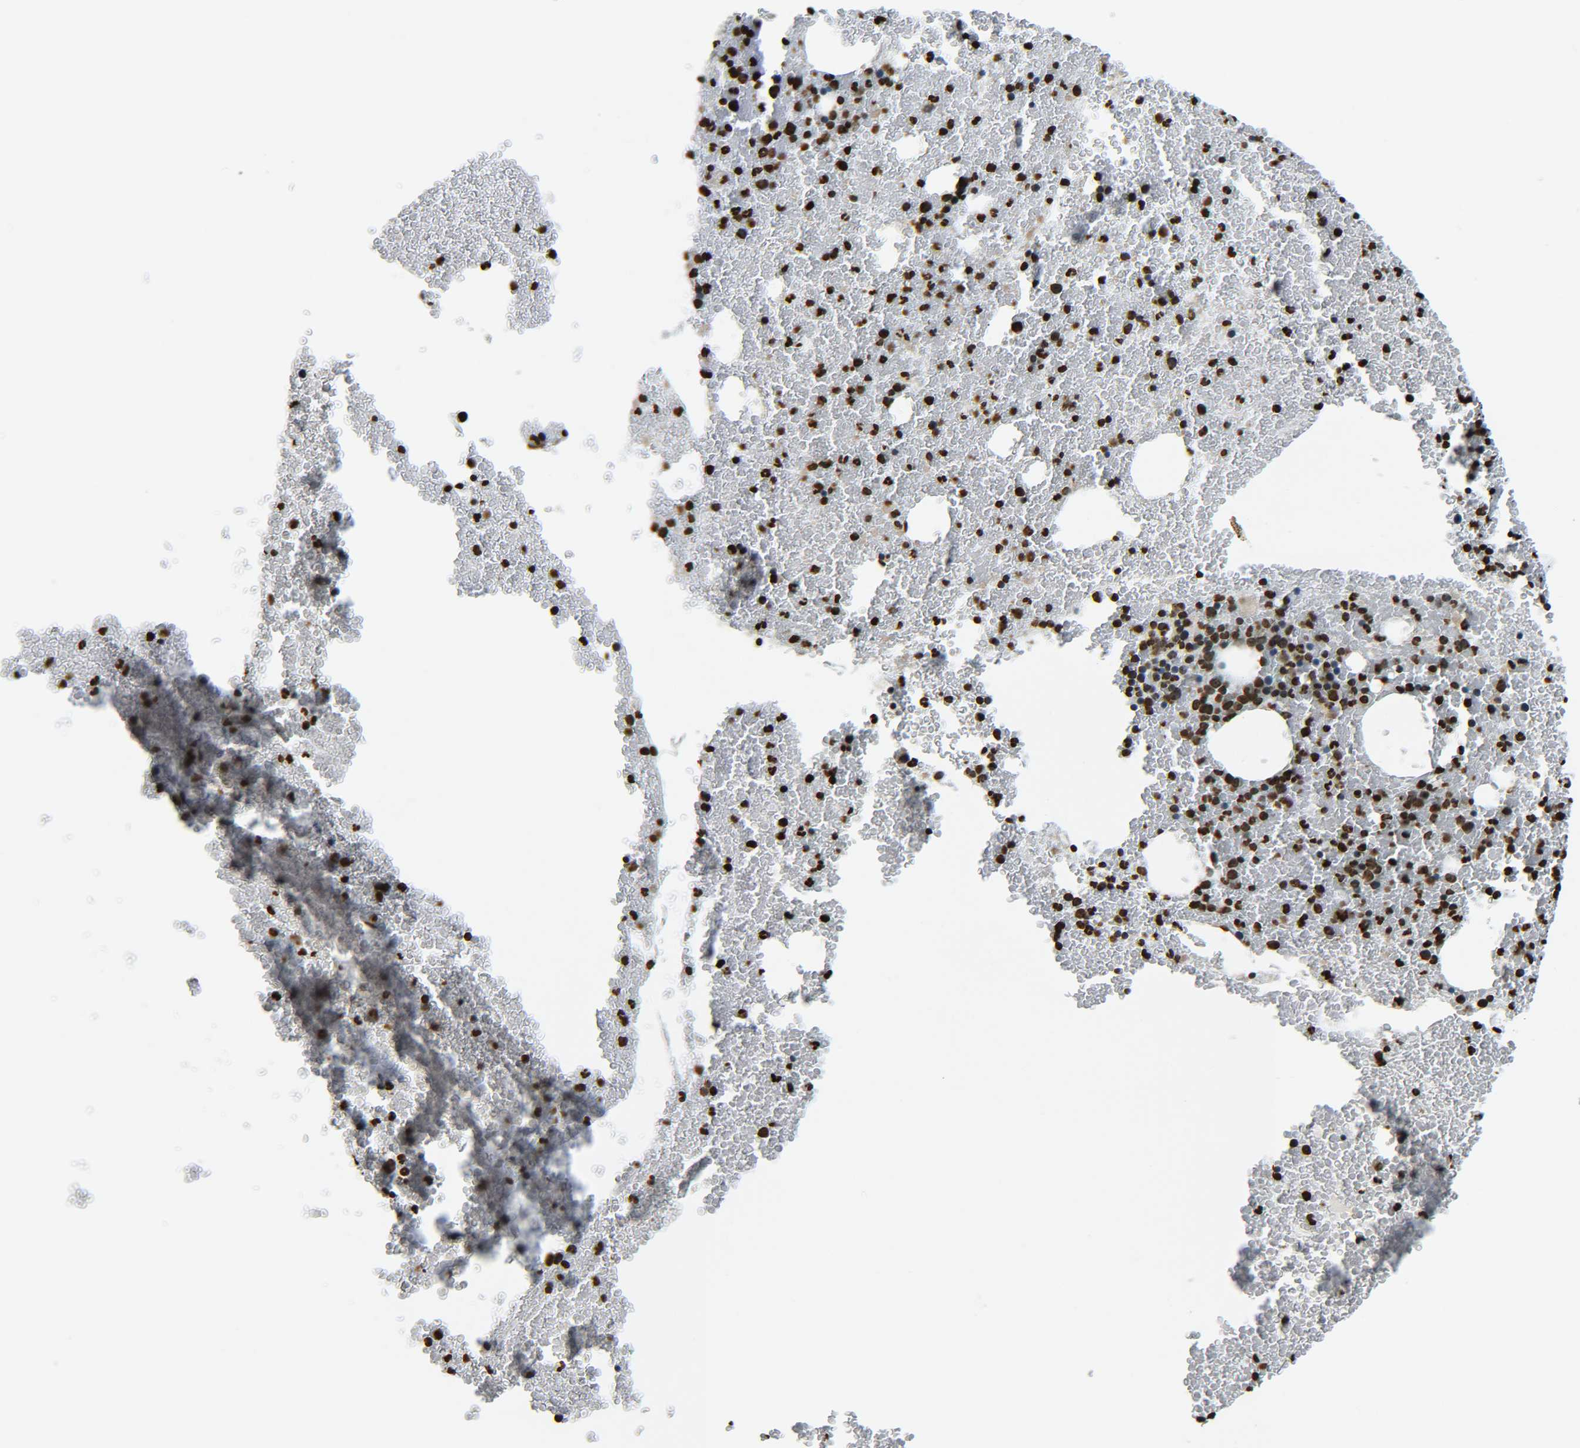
{"staining": {"intensity": "strong", "quantity": ">75%", "location": "nuclear"}, "tissue": "bone marrow", "cell_type": "Hematopoietic cells", "image_type": "normal", "snomed": [{"axis": "morphology", "description": "Normal tissue, NOS"}, {"axis": "morphology", "description": "Inflammation, NOS"}, {"axis": "topography", "description": "Bone marrow"}], "caption": "Bone marrow stained with a brown dye shows strong nuclear positive positivity in approximately >75% of hematopoietic cells.", "gene": "H4C16", "patient": {"sex": "male", "age": 47}}